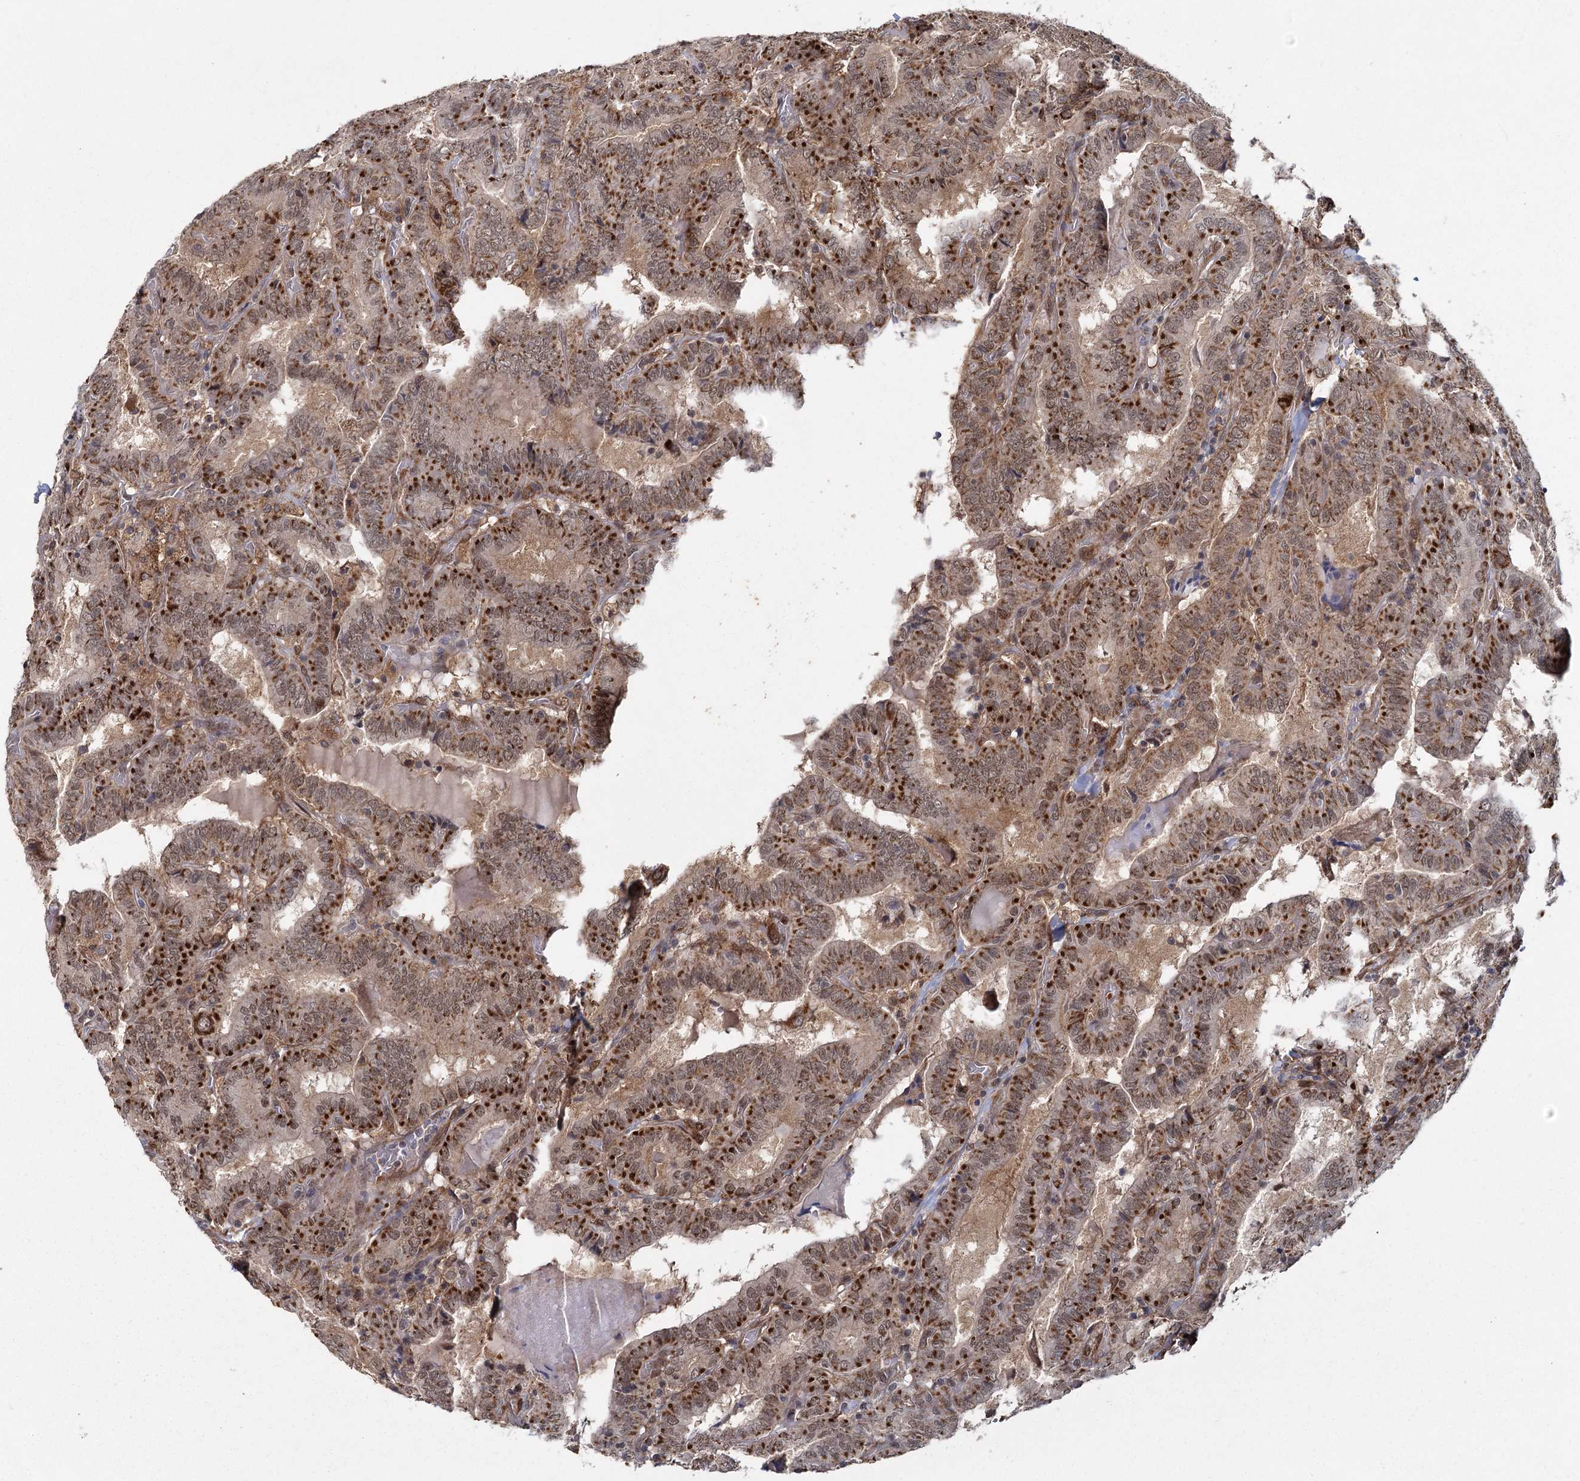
{"staining": {"intensity": "strong", "quantity": "25%-75%", "location": "cytoplasmic/membranous,nuclear"}, "tissue": "thyroid cancer", "cell_type": "Tumor cells", "image_type": "cancer", "snomed": [{"axis": "morphology", "description": "Papillary adenocarcinoma, NOS"}, {"axis": "topography", "description": "Thyroid gland"}], "caption": "The micrograph demonstrates immunohistochemical staining of thyroid cancer. There is strong cytoplasmic/membranous and nuclear positivity is identified in about 25%-75% of tumor cells. (DAB IHC with brightfield microscopy, high magnification).", "gene": "ZCCHC24", "patient": {"sex": "female", "age": 72}}